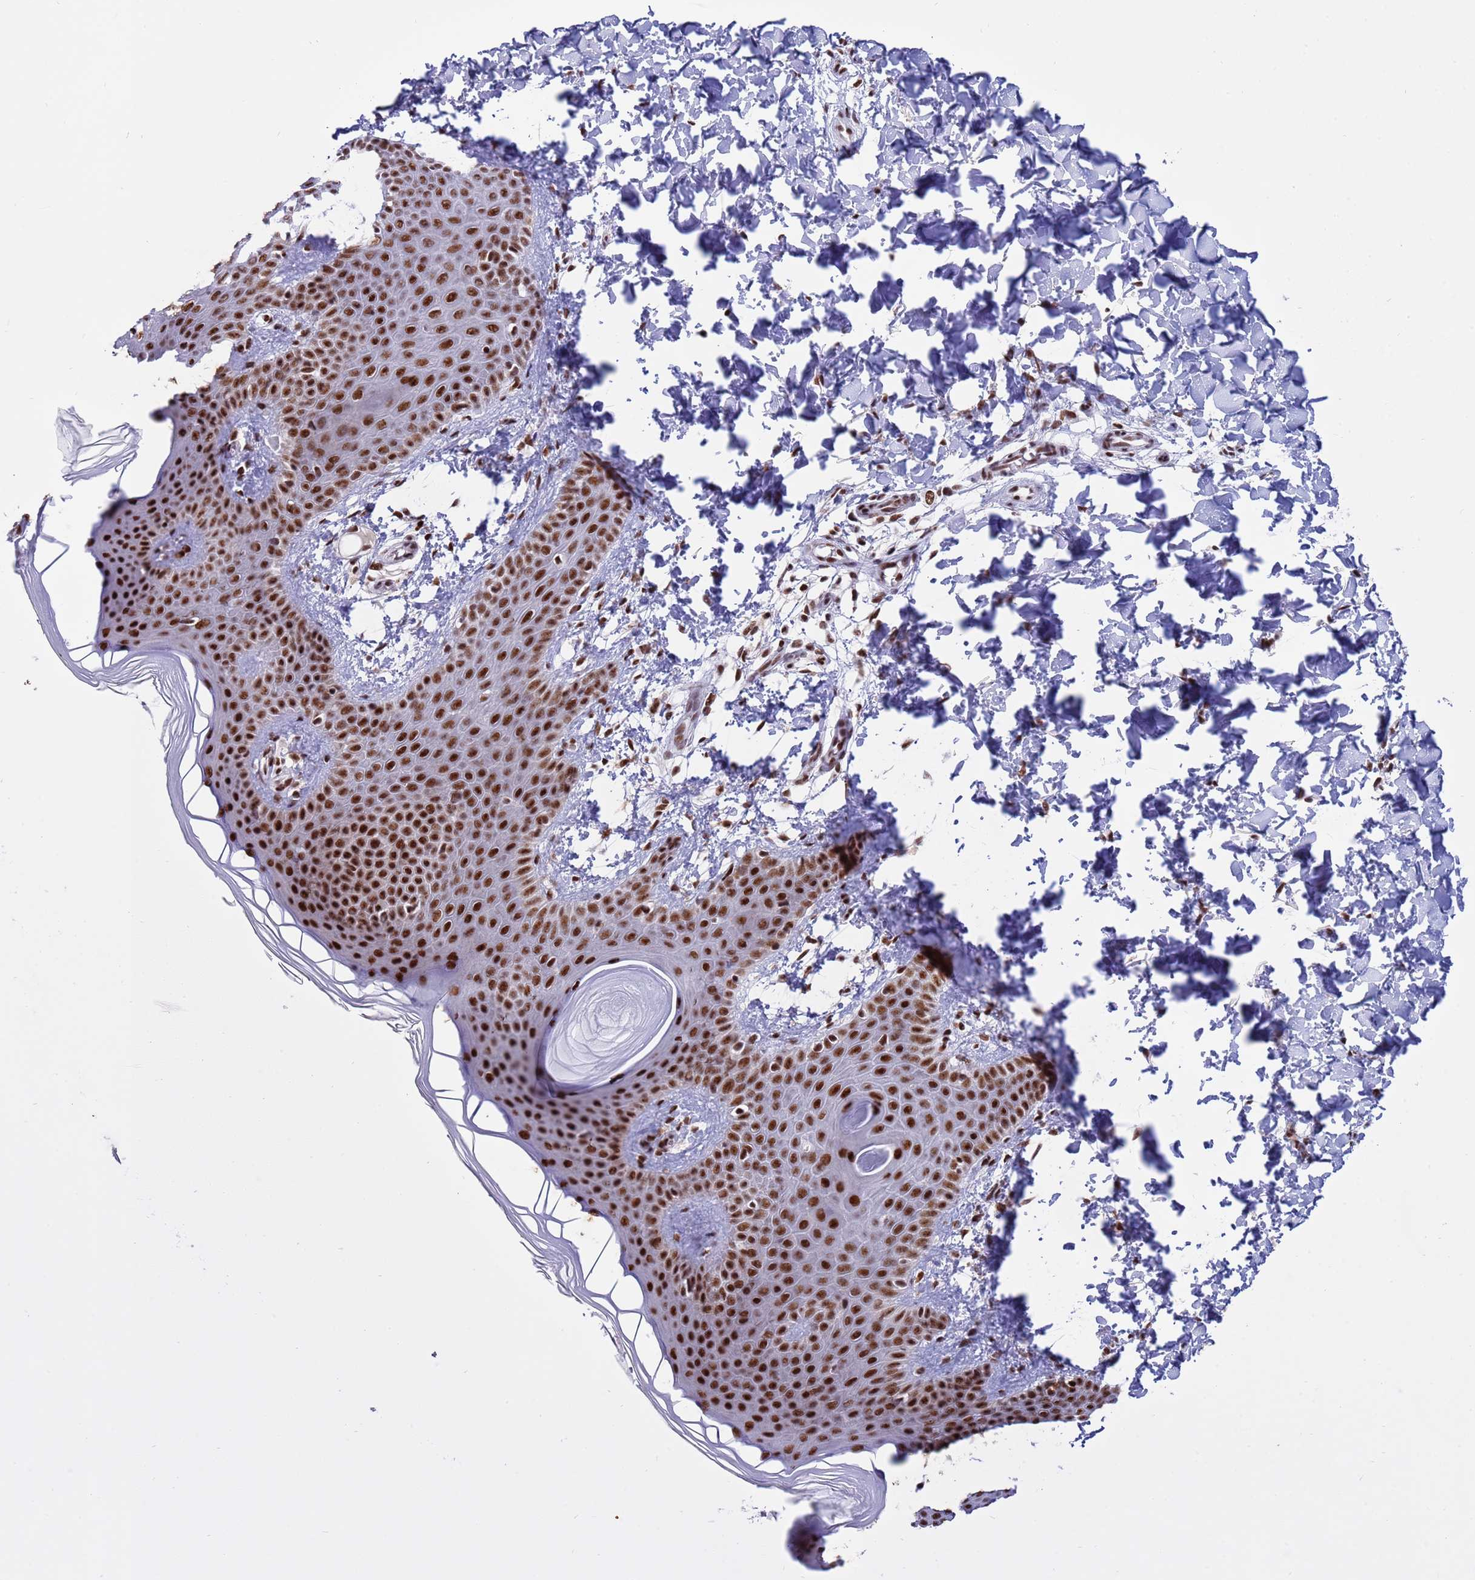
{"staining": {"intensity": "strong", "quantity": "25%-75%", "location": "nuclear"}, "tissue": "skin", "cell_type": "Fibroblasts", "image_type": "normal", "snomed": [{"axis": "morphology", "description": "Normal tissue, NOS"}, {"axis": "topography", "description": "Skin"}], "caption": "Normal skin reveals strong nuclear expression in about 25%-75% of fibroblasts.", "gene": "THOC2", "patient": {"sex": "male", "age": 36}}